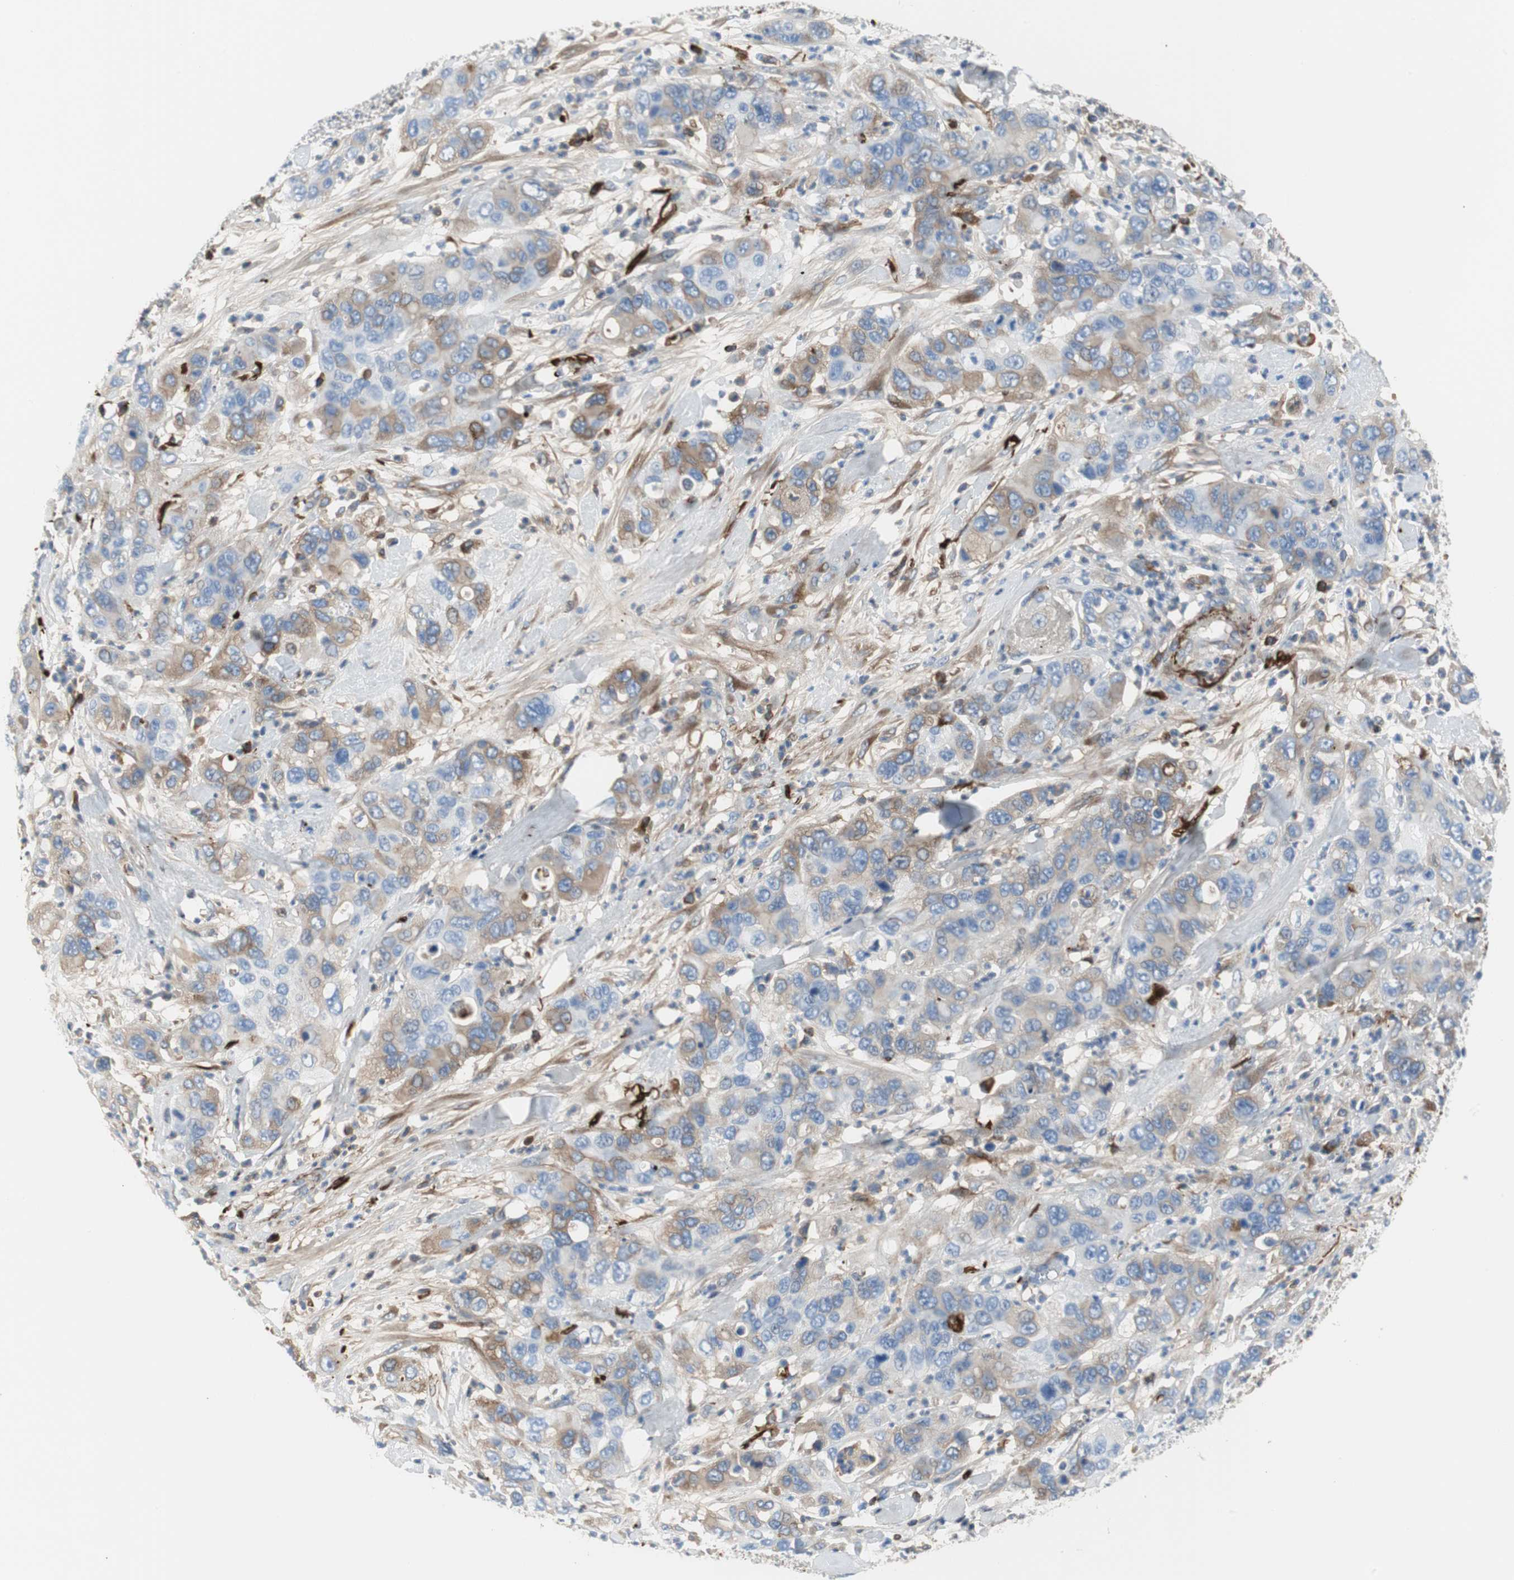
{"staining": {"intensity": "weak", "quantity": ">75%", "location": "cytoplasmic/membranous"}, "tissue": "pancreatic cancer", "cell_type": "Tumor cells", "image_type": "cancer", "snomed": [{"axis": "morphology", "description": "Adenocarcinoma, NOS"}, {"axis": "topography", "description": "Pancreas"}], "caption": "Immunohistochemistry histopathology image of neoplastic tissue: pancreatic cancer (adenocarcinoma) stained using immunohistochemistry (IHC) shows low levels of weak protein expression localized specifically in the cytoplasmic/membranous of tumor cells, appearing as a cytoplasmic/membranous brown color.", "gene": "APCS", "patient": {"sex": "female", "age": 71}}